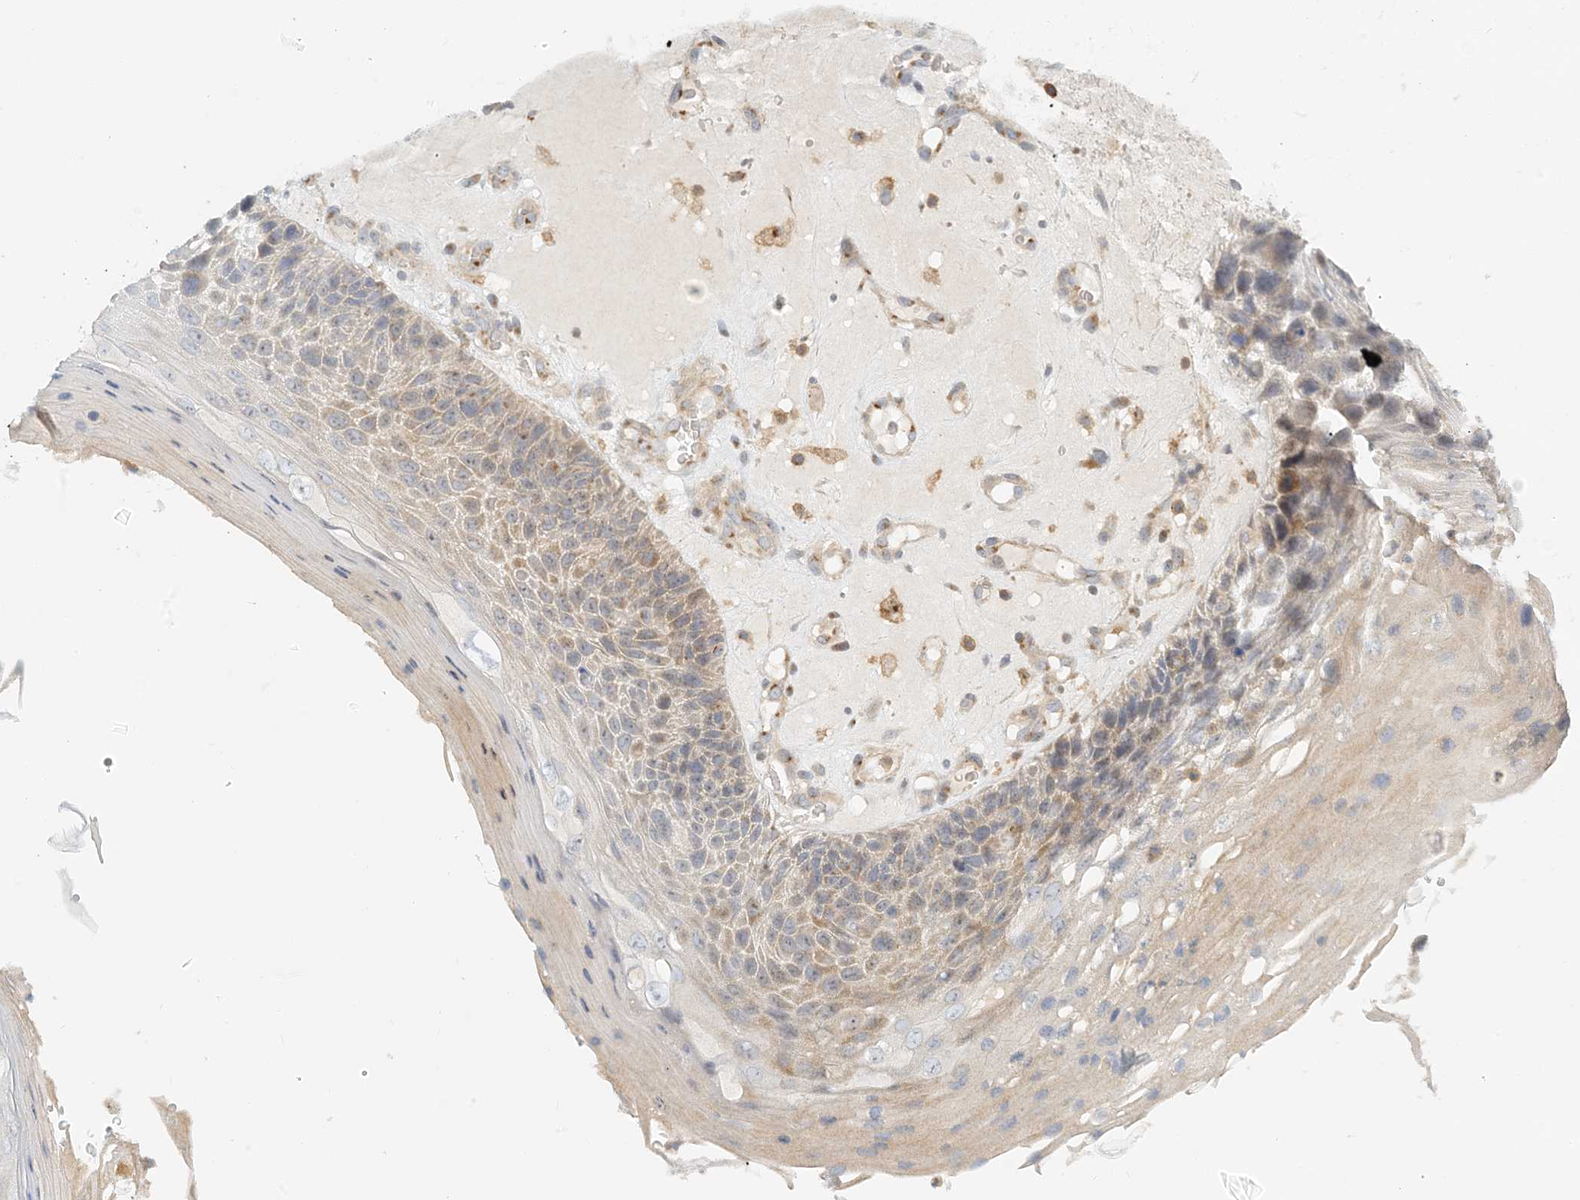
{"staining": {"intensity": "weak", "quantity": "25%-75%", "location": "cytoplasmic/membranous"}, "tissue": "skin cancer", "cell_type": "Tumor cells", "image_type": "cancer", "snomed": [{"axis": "morphology", "description": "Squamous cell carcinoma, NOS"}, {"axis": "topography", "description": "Skin"}], "caption": "Protein analysis of squamous cell carcinoma (skin) tissue exhibits weak cytoplasmic/membranous expression in about 25%-75% of tumor cells. The staining was performed using DAB (3,3'-diaminobenzidine) to visualize the protein expression in brown, while the nuclei were stained in blue with hematoxylin (Magnification: 20x).", "gene": "COLEC11", "patient": {"sex": "female", "age": 88}}